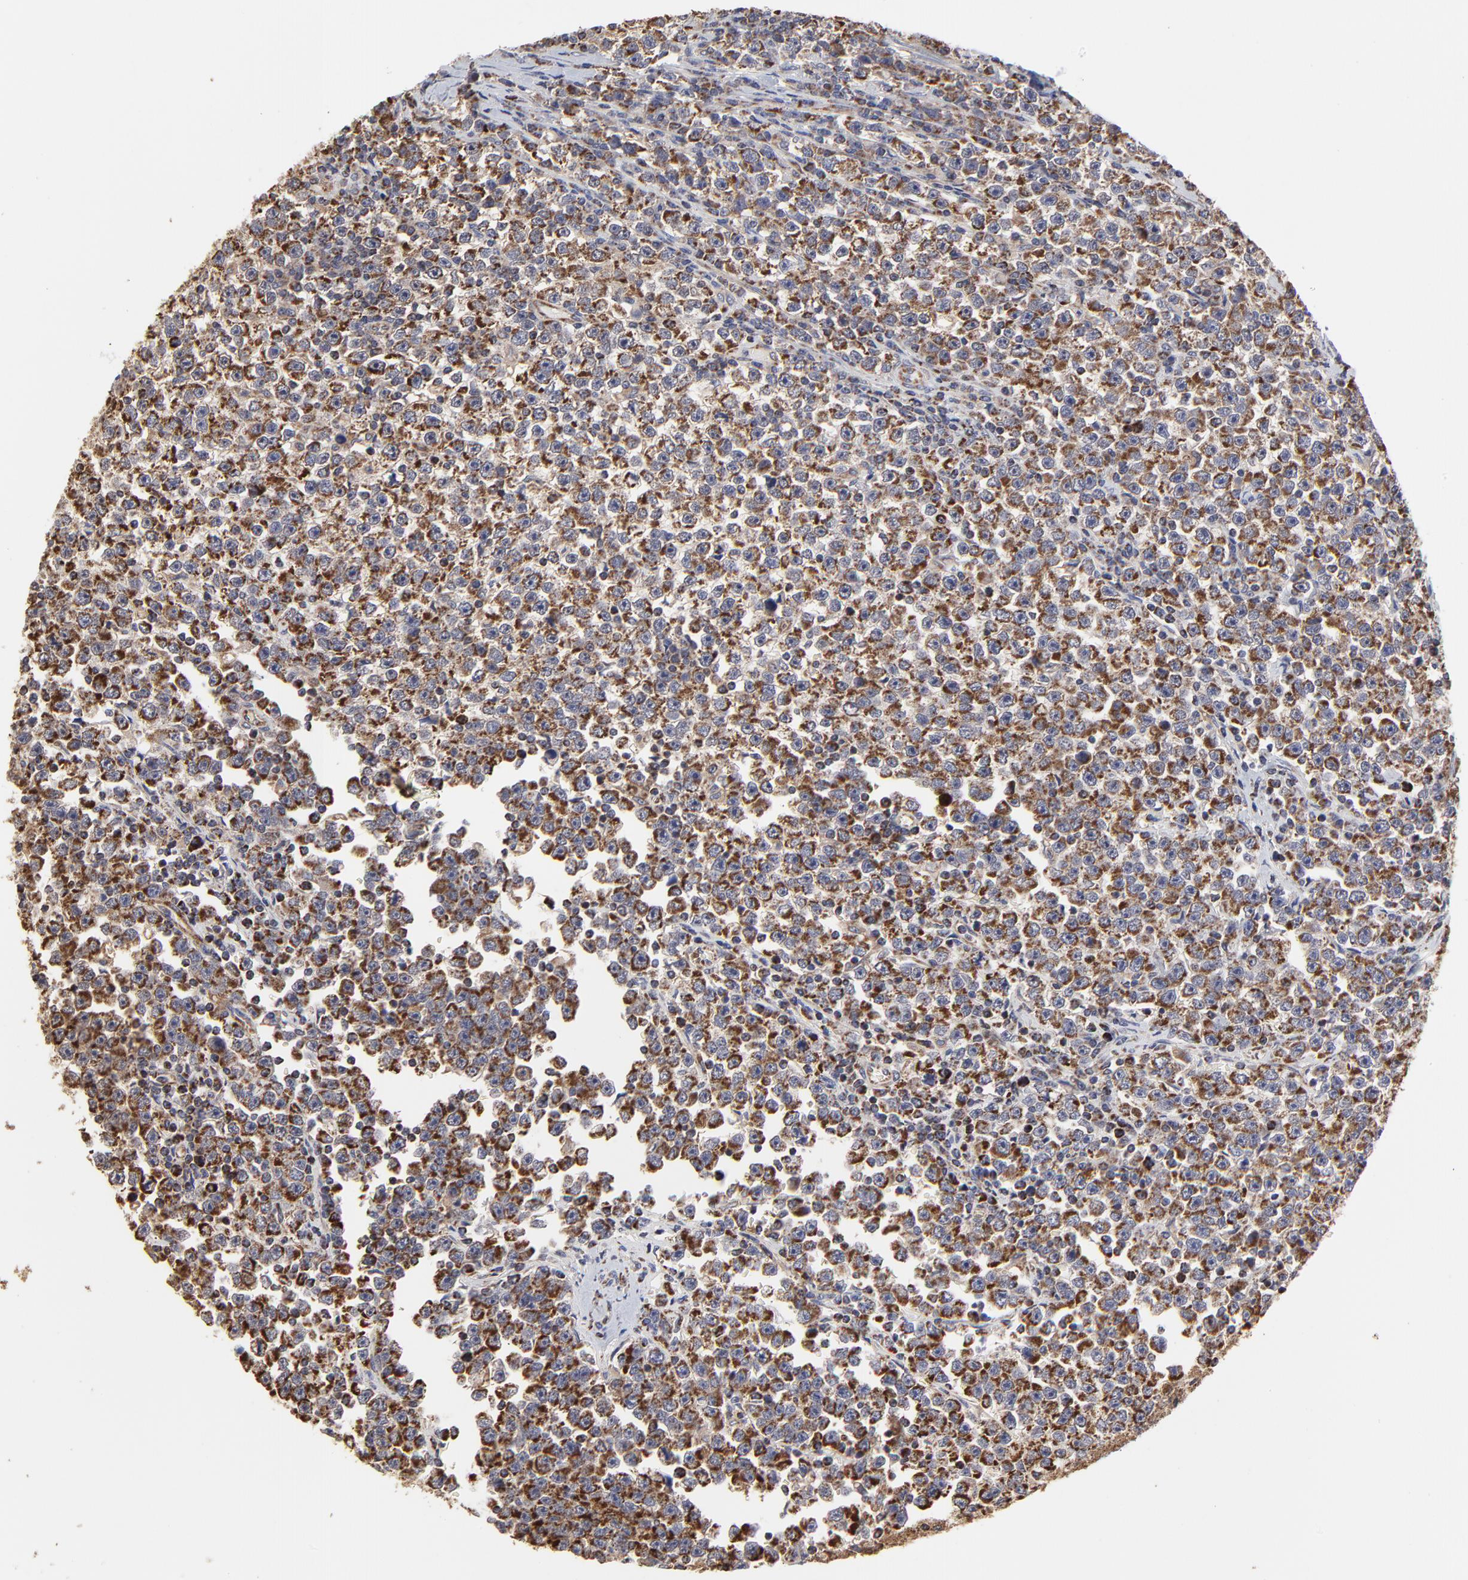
{"staining": {"intensity": "moderate", "quantity": ">75%", "location": "cytoplasmic/membranous"}, "tissue": "testis cancer", "cell_type": "Tumor cells", "image_type": "cancer", "snomed": [{"axis": "morphology", "description": "Seminoma, NOS"}, {"axis": "topography", "description": "Testis"}], "caption": "Immunohistochemistry (DAB) staining of human testis cancer displays moderate cytoplasmic/membranous protein staining in about >75% of tumor cells.", "gene": "ZNF550", "patient": {"sex": "male", "age": 43}}